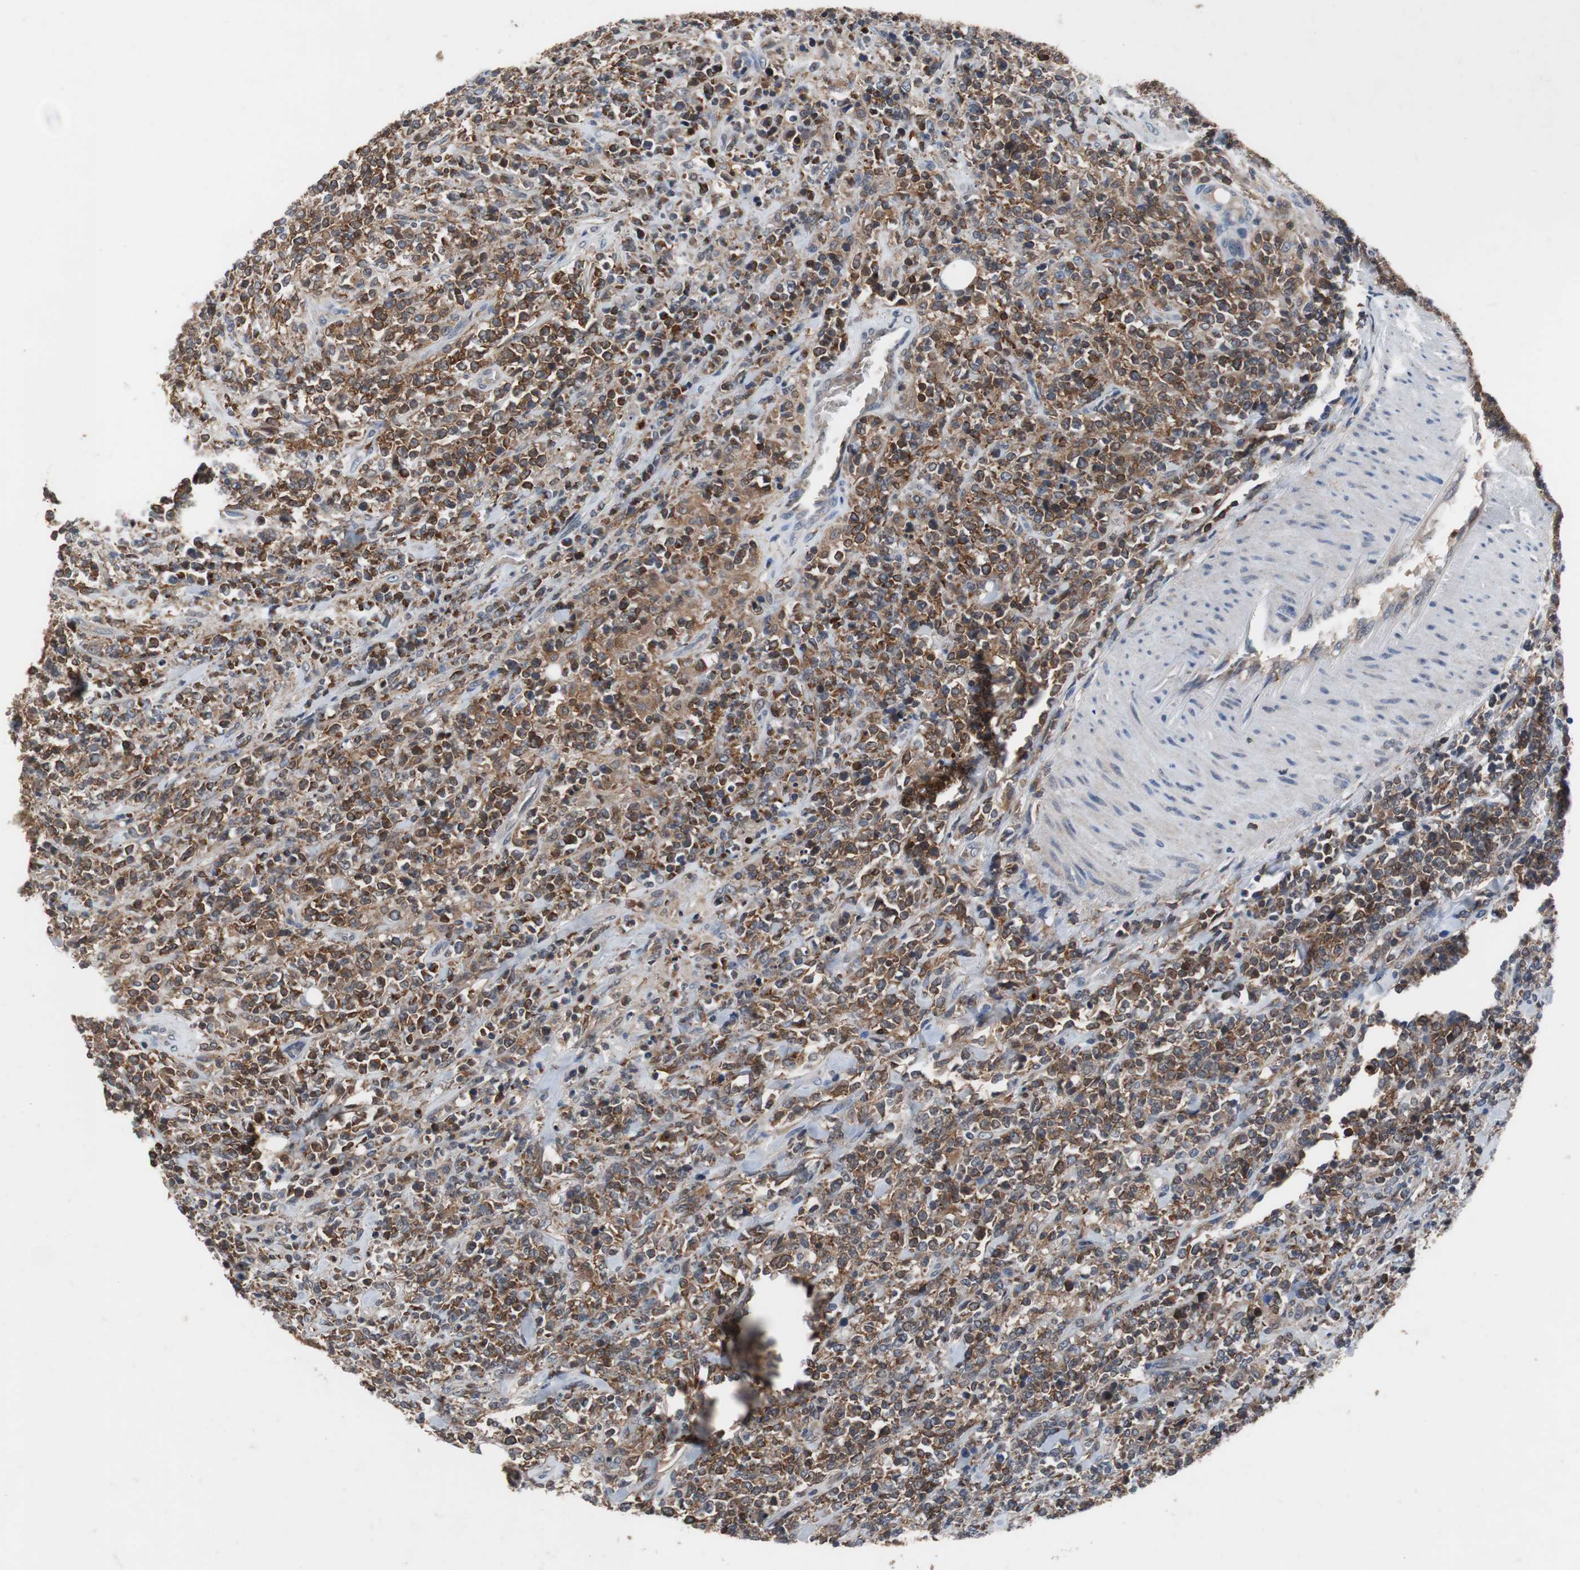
{"staining": {"intensity": "strong", "quantity": ">75%", "location": "cytoplasmic/membranous"}, "tissue": "lymphoma", "cell_type": "Tumor cells", "image_type": "cancer", "snomed": [{"axis": "morphology", "description": "Malignant lymphoma, non-Hodgkin's type, High grade"}, {"axis": "topography", "description": "Soft tissue"}], "caption": "Immunohistochemical staining of human lymphoma exhibits strong cytoplasmic/membranous protein staining in approximately >75% of tumor cells. The protein is shown in brown color, while the nuclei are stained blue.", "gene": "CALB2", "patient": {"sex": "male", "age": 18}}